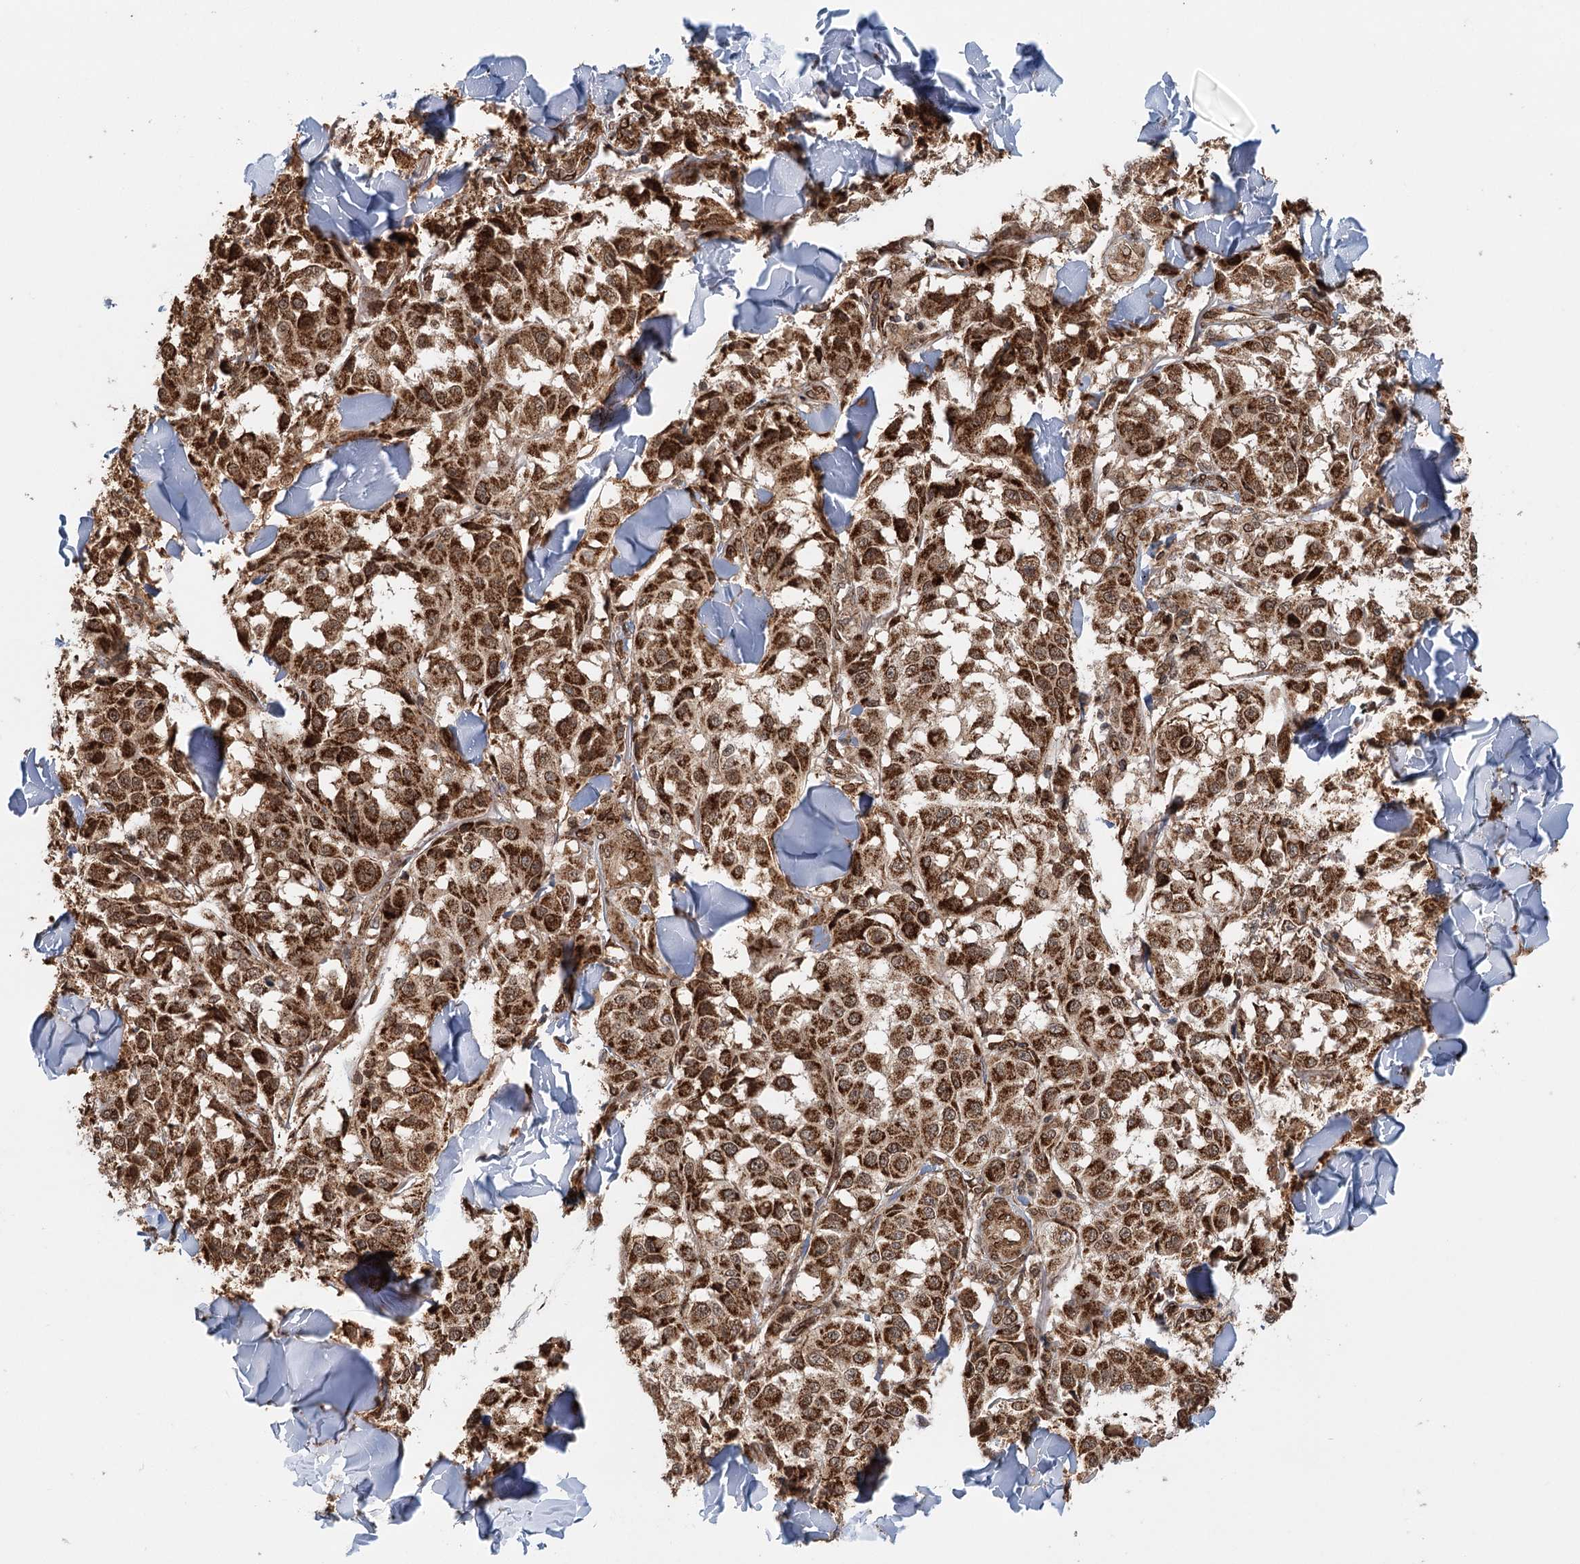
{"staining": {"intensity": "strong", "quantity": ">75%", "location": "cytoplasmic/membranous"}, "tissue": "melanoma", "cell_type": "Tumor cells", "image_type": "cancer", "snomed": [{"axis": "morphology", "description": "Malignant melanoma, NOS"}, {"axis": "topography", "description": "Skin"}], "caption": "Protein staining of melanoma tissue demonstrates strong cytoplasmic/membranous expression in approximately >75% of tumor cells. The protein is stained brown, and the nuclei are stained in blue (DAB IHC with brightfield microscopy, high magnification).", "gene": "BCKDHA", "patient": {"sex": "female", "age": 64}}